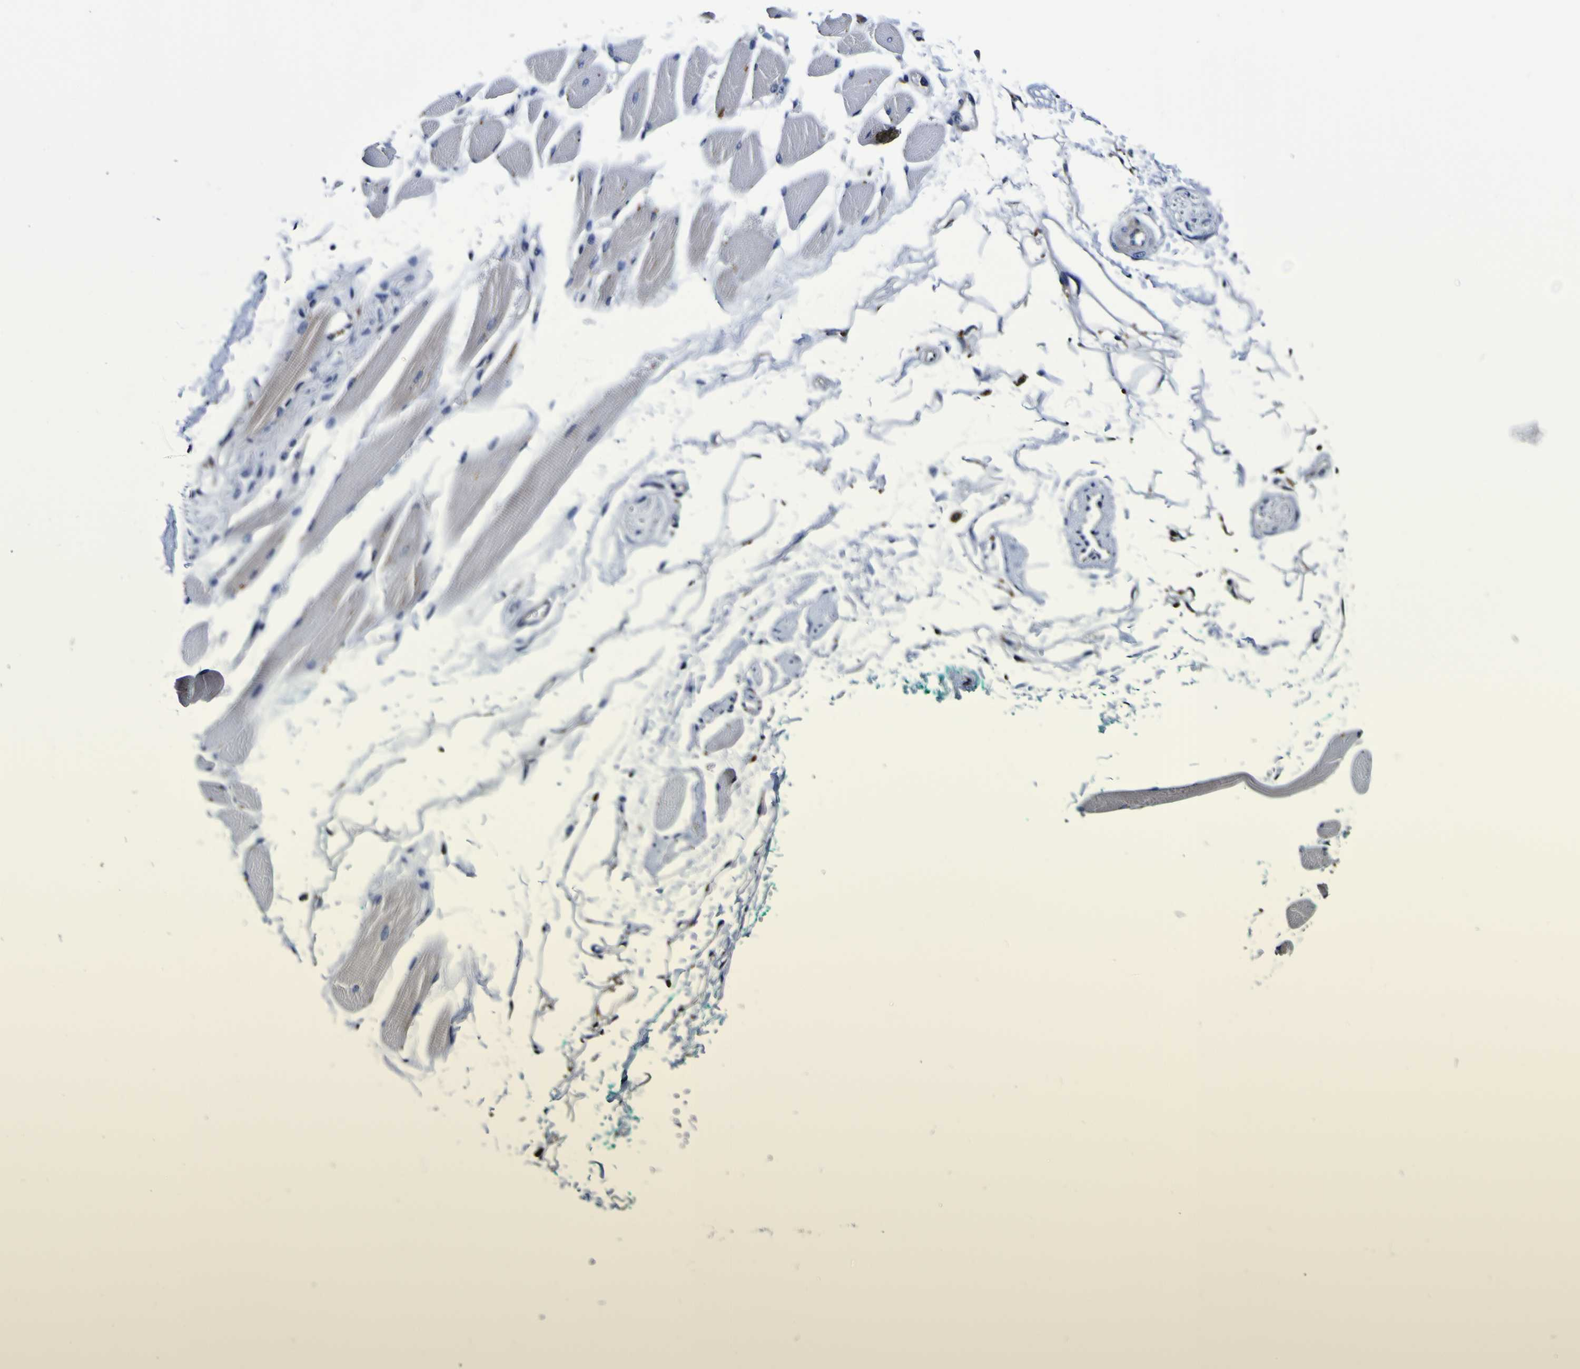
{"staining": {"intensity": "negative", "quantity": "none", "location": "none"}, "tissue": "skeletal muscle", "cell_type": "Myocytes", "image_type": "normal", "snomed": [{"axis": "morphology", "description": "Normal tissue, NOS"}, {"axis": "topography", "description": "Skeletal muscle"}, {"axis": "topography", "description": "Oral tissue"}, {"axis": "topography", "description": "Peripheral nerve tissue"}], "caption": "The micrograph reveals no significant expression in myocytes of skeletal muscle.", "gene": "GPX1", "patient": {"sex": "female", "age": 84}}